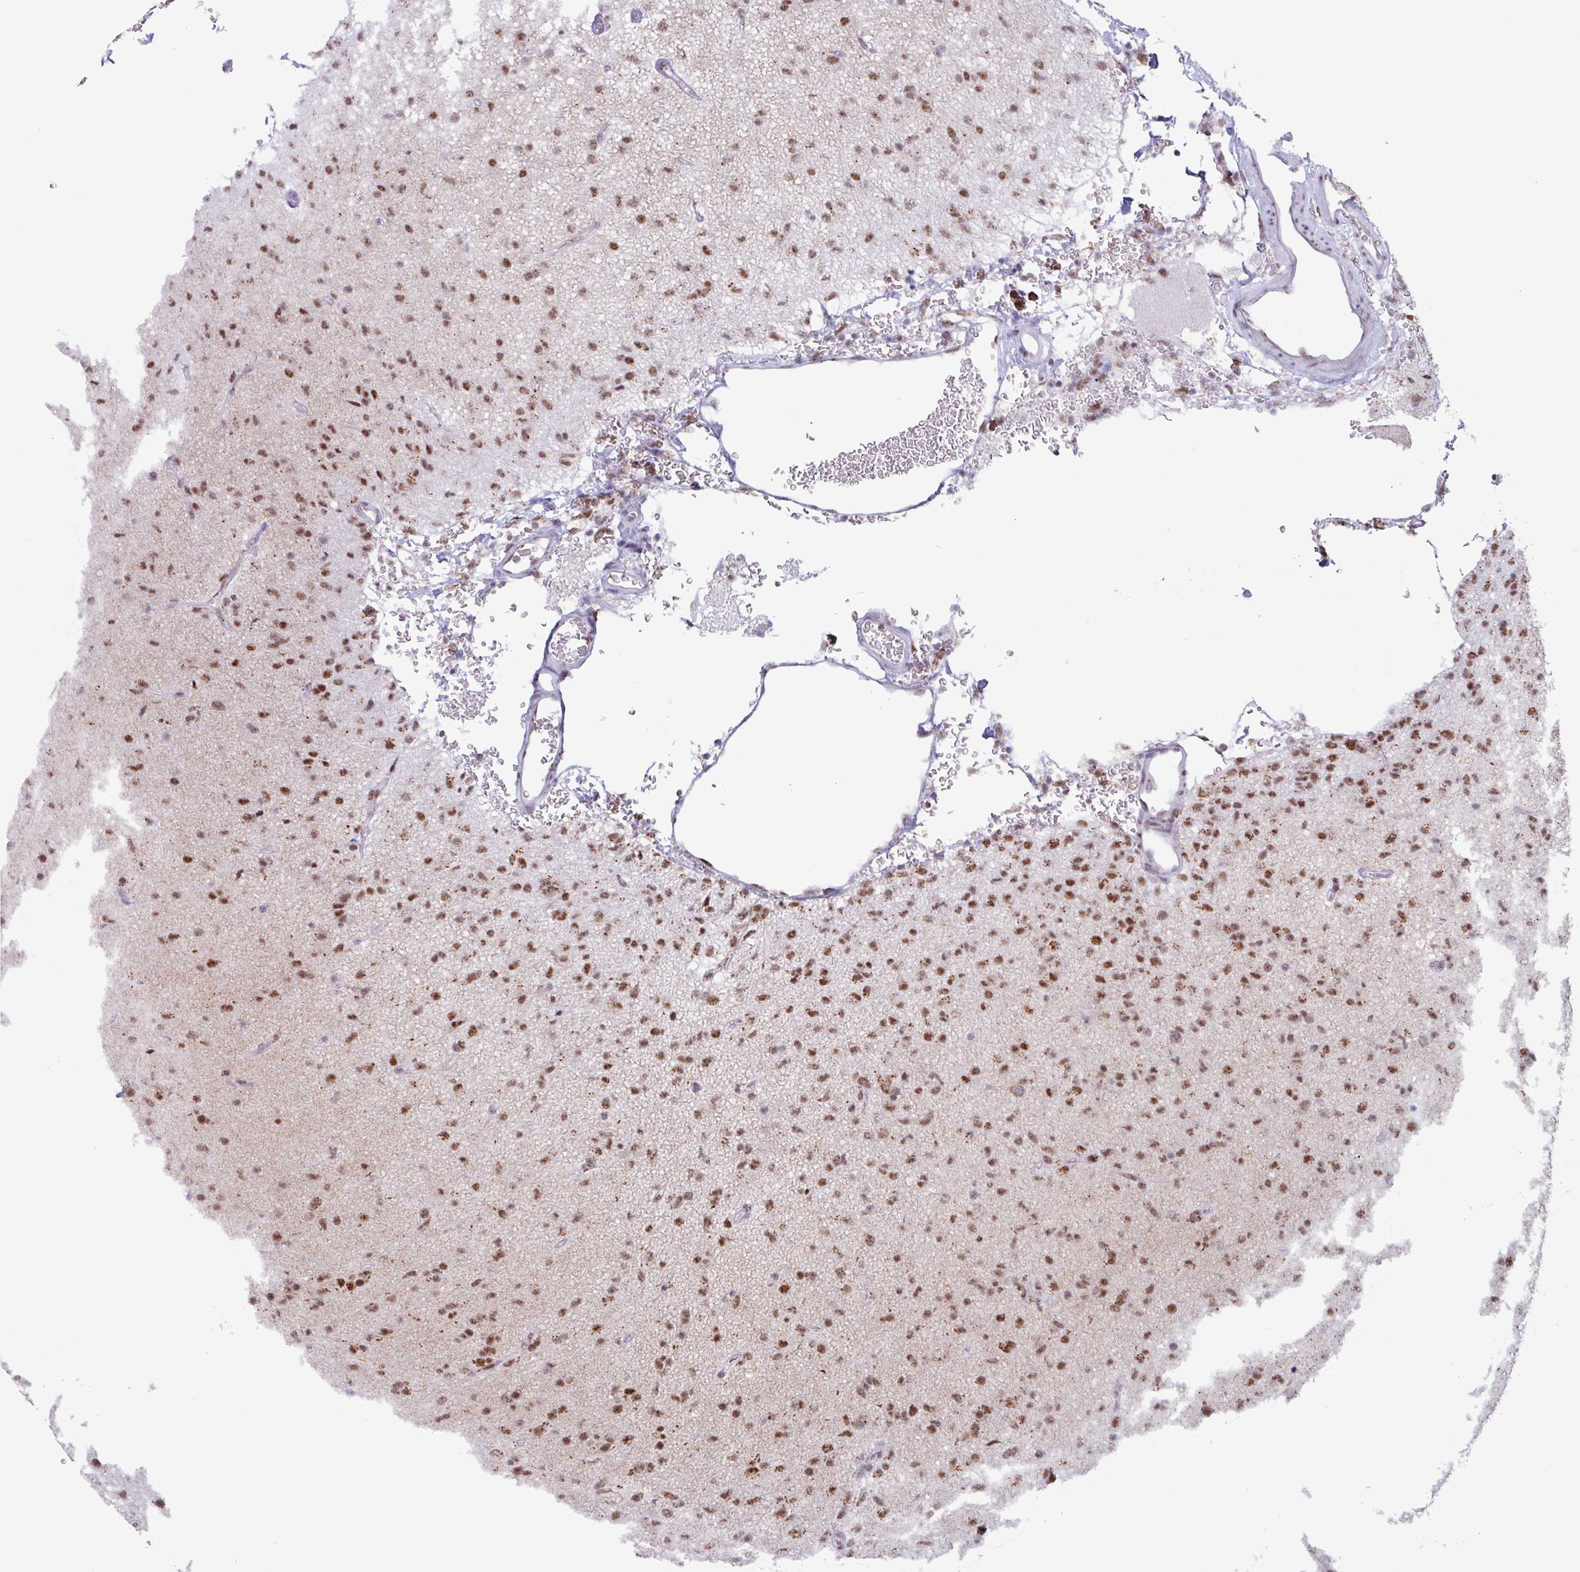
{"staining": {"intensity": "moderate", "quantity": ">75%", "location": "nuclear"}, "tissue": "glioma", "cell_type": "Tumor cells", "image_type": "cancer", "snomed": [{"axis": "morphology", "description": "Glioma, malignant, Low grade"}, {"axis": "topography", "description": "Brain"}], "caption": "Malignant glioma (low-grade) stained for a protein displays moderate nuclear positivity in tumor cells.", "gene": "PUF60", "patient": {"sex": "male", "age": 65}}